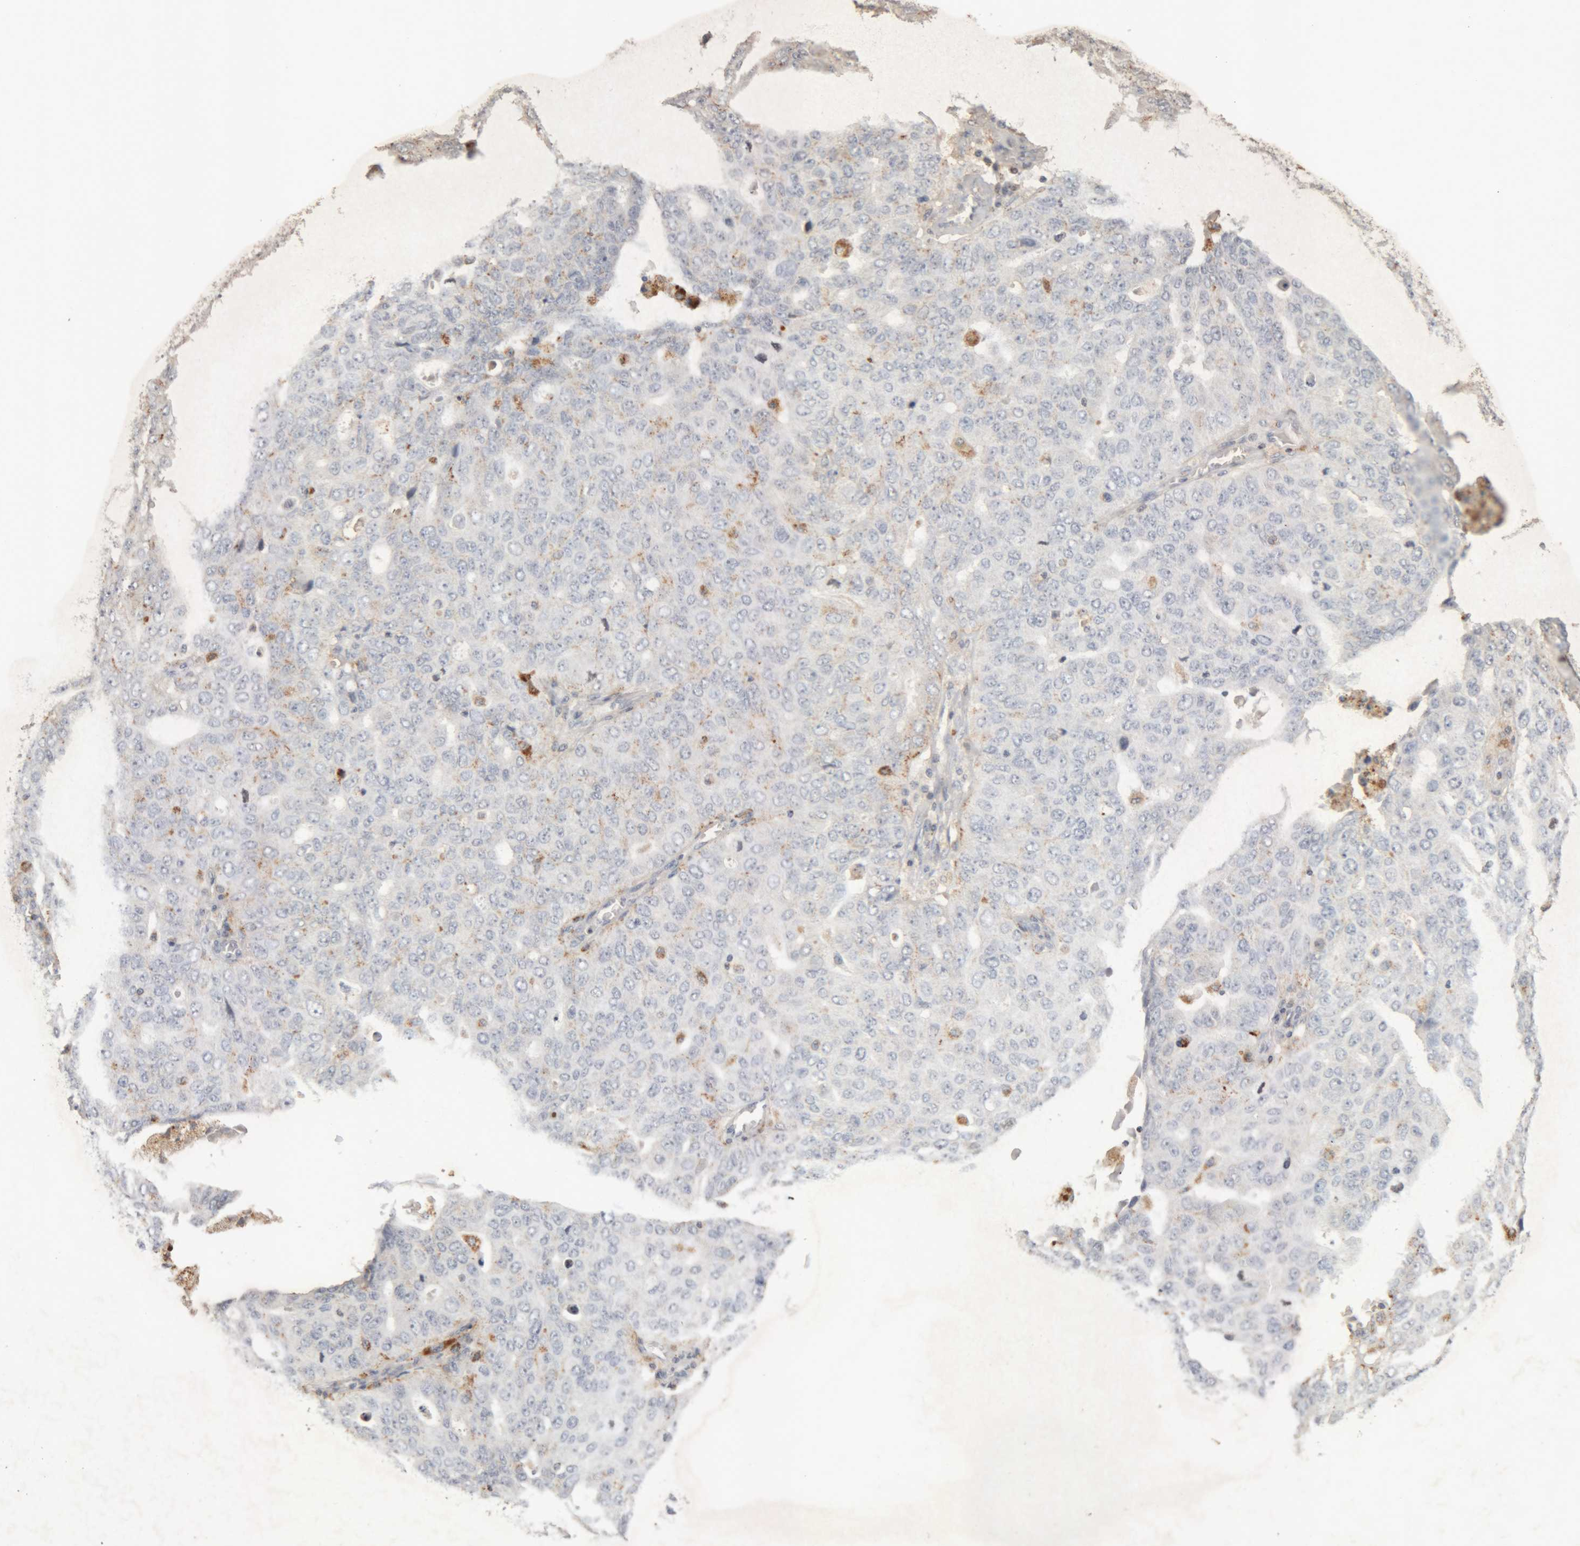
{"staining": {"intensity": "negative", "quantity": "none", "location": "none"}, "tissue": "ovarian cancer", "cell_type": "Tumor cells", "image_type": "cancer", "snomed": [{"axis": "morphology", "description": "Carcinoma, endometroid"}, {"axis": "topography", "description": "Ovary"}], "caption": "A high-resolution photomicrograph shows immunohistochemistry (IHC) staining of endometroid carcinoma (ovarian), which reveals no significant expression in tumor cells. (DAB immunohistochemistry, high magnification).", "gene": "ARSA", "patient": {"sex": "female", "age": 62}}